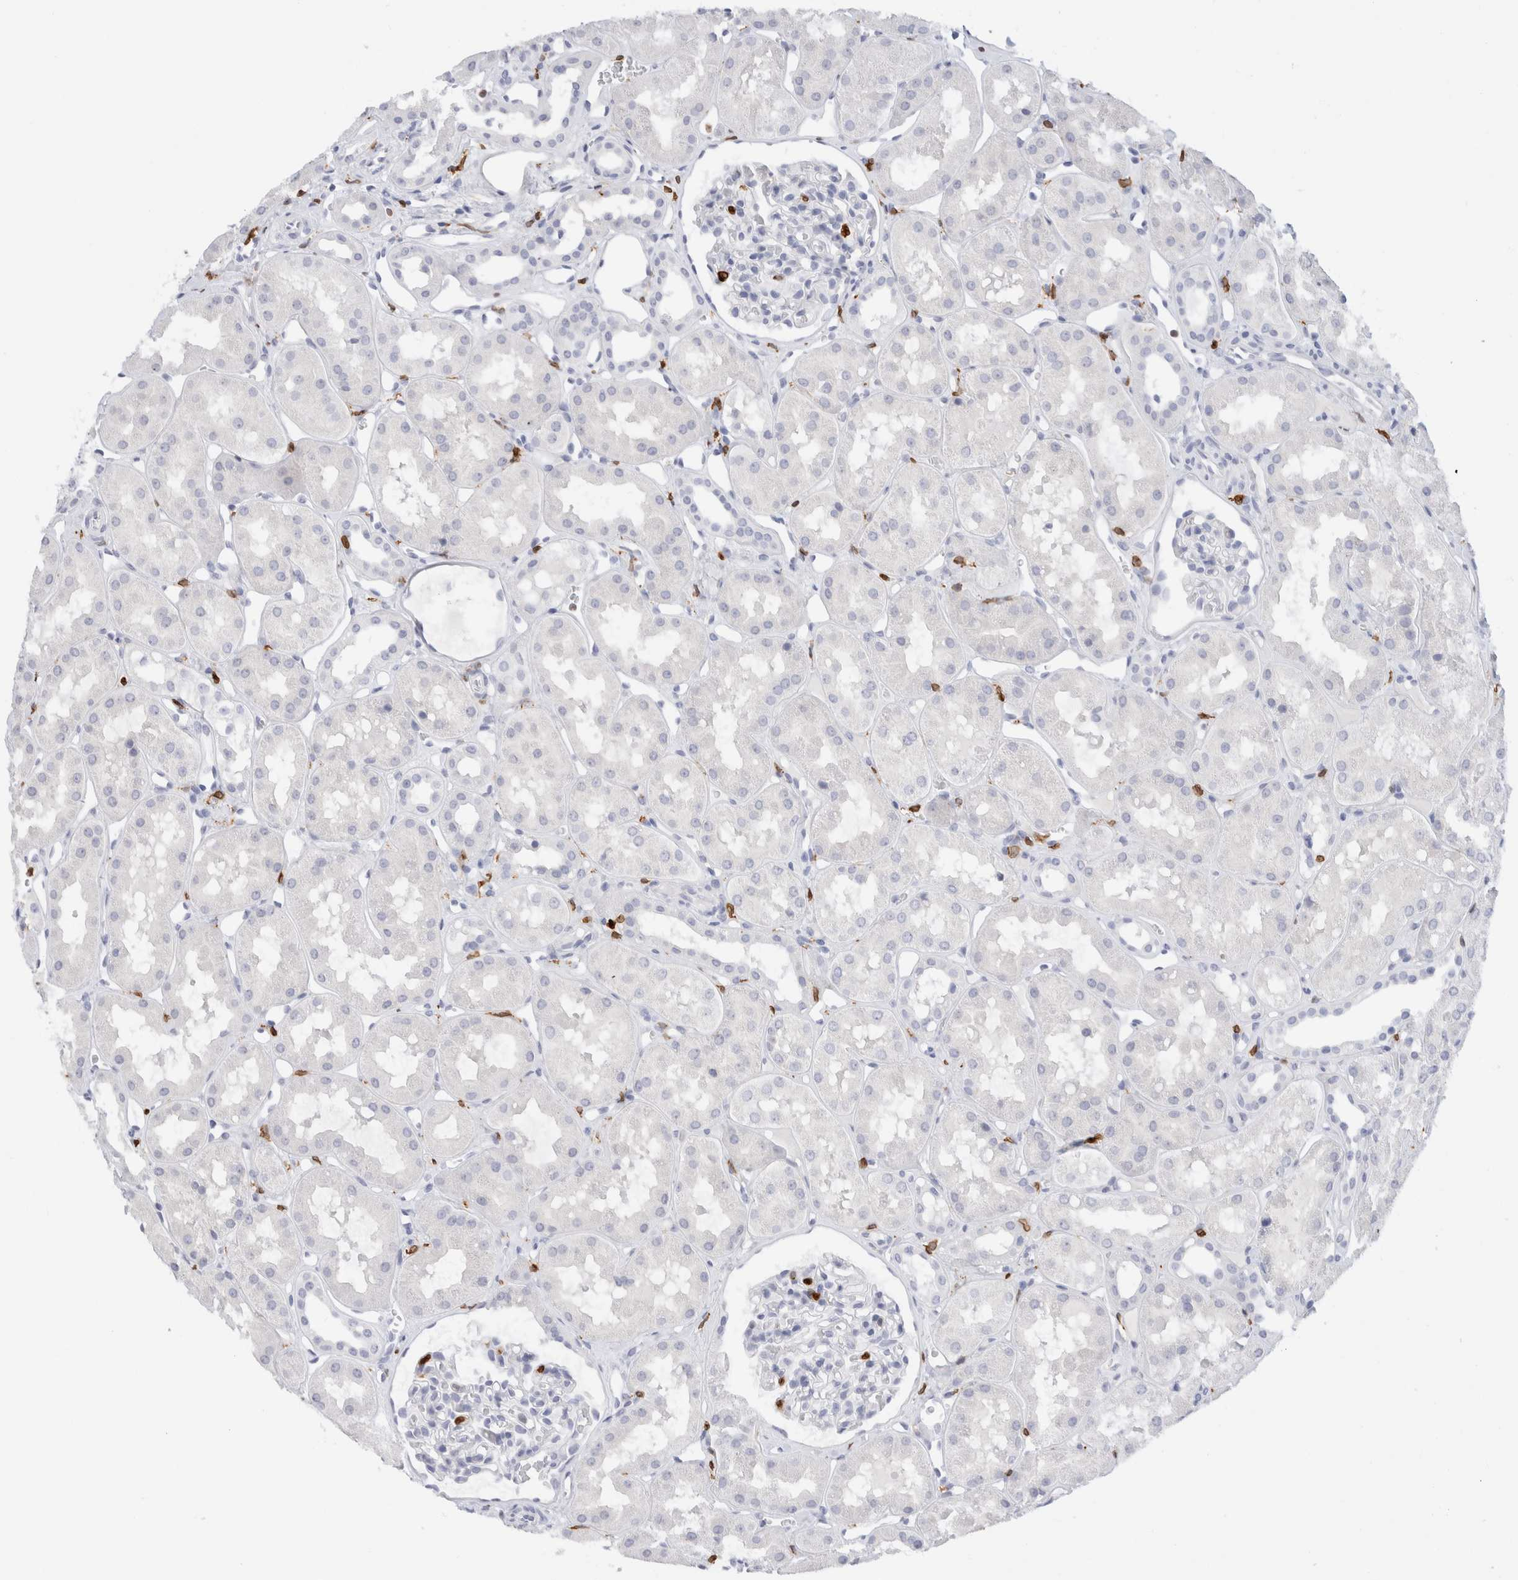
{"staining": {"intensity": "negative", "quantity": "none", "location": "none"}, "tissue": "kidney", "cell_type": "Cells in glomeruli", "image_type": "normal", "snomed": [{"axis": "morphology", "description": "Normal tissue, NOS"}, {"axis": "topography", "description": "Kidney"}], "caption": "The histopathology image reveals no staining of cells in glomeruli in normal kidney. (DAB immunohistochemistry (IHC) with hematoxylin counter stain).", "gene": "ALOX5AP", "patient": {"sex": "male", "age": 16}}